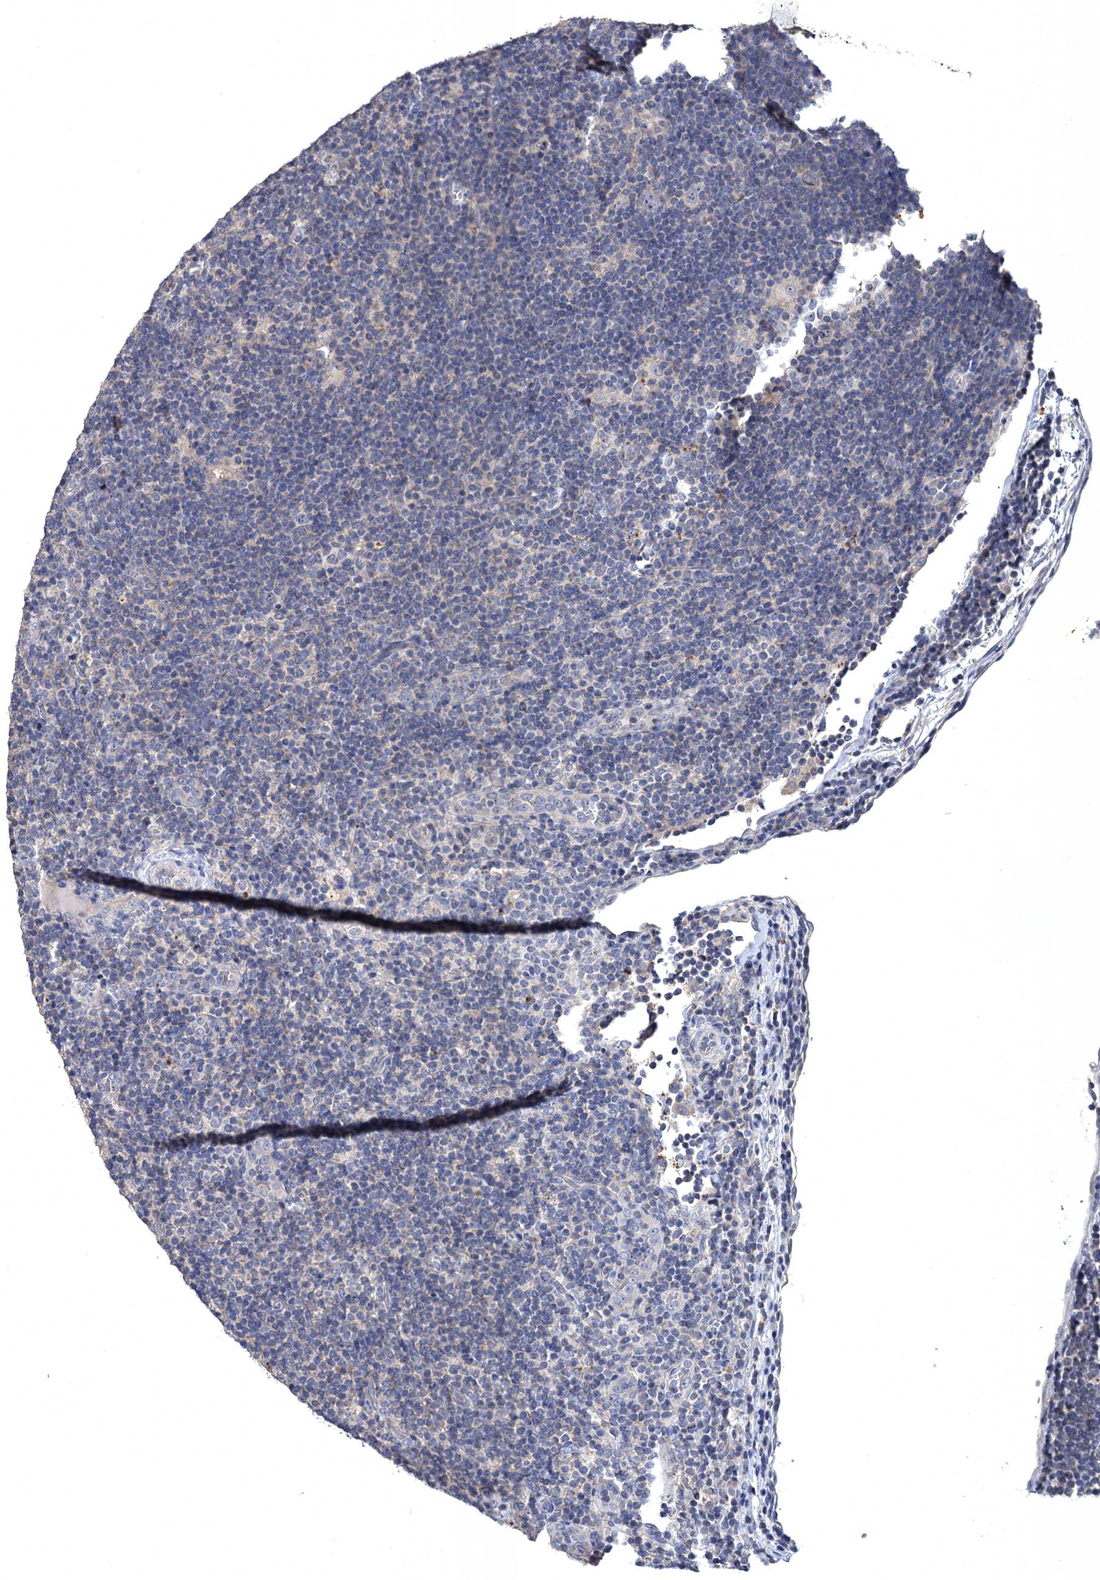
{"staining": {"intensity": "moderate", "quantity": "<25%", "location": "cytoplasmic/membranous"}, "tissue": "lymphoma", "cell_type": "Tumor cells", "image_type": "cancer", "snomed": [{"axis": "morphology", "description": "Hodgkin's disease, NOS"}, {"axis": "topography", "description": "Lymph node"}], "caption": "Lymphoma stained with IHC displays moderate cytoplasmic/membranous staining in approximately <25% of tumor cells.", "gene": "ATP9A", "patient": {"sex": "female", "age": 57}}